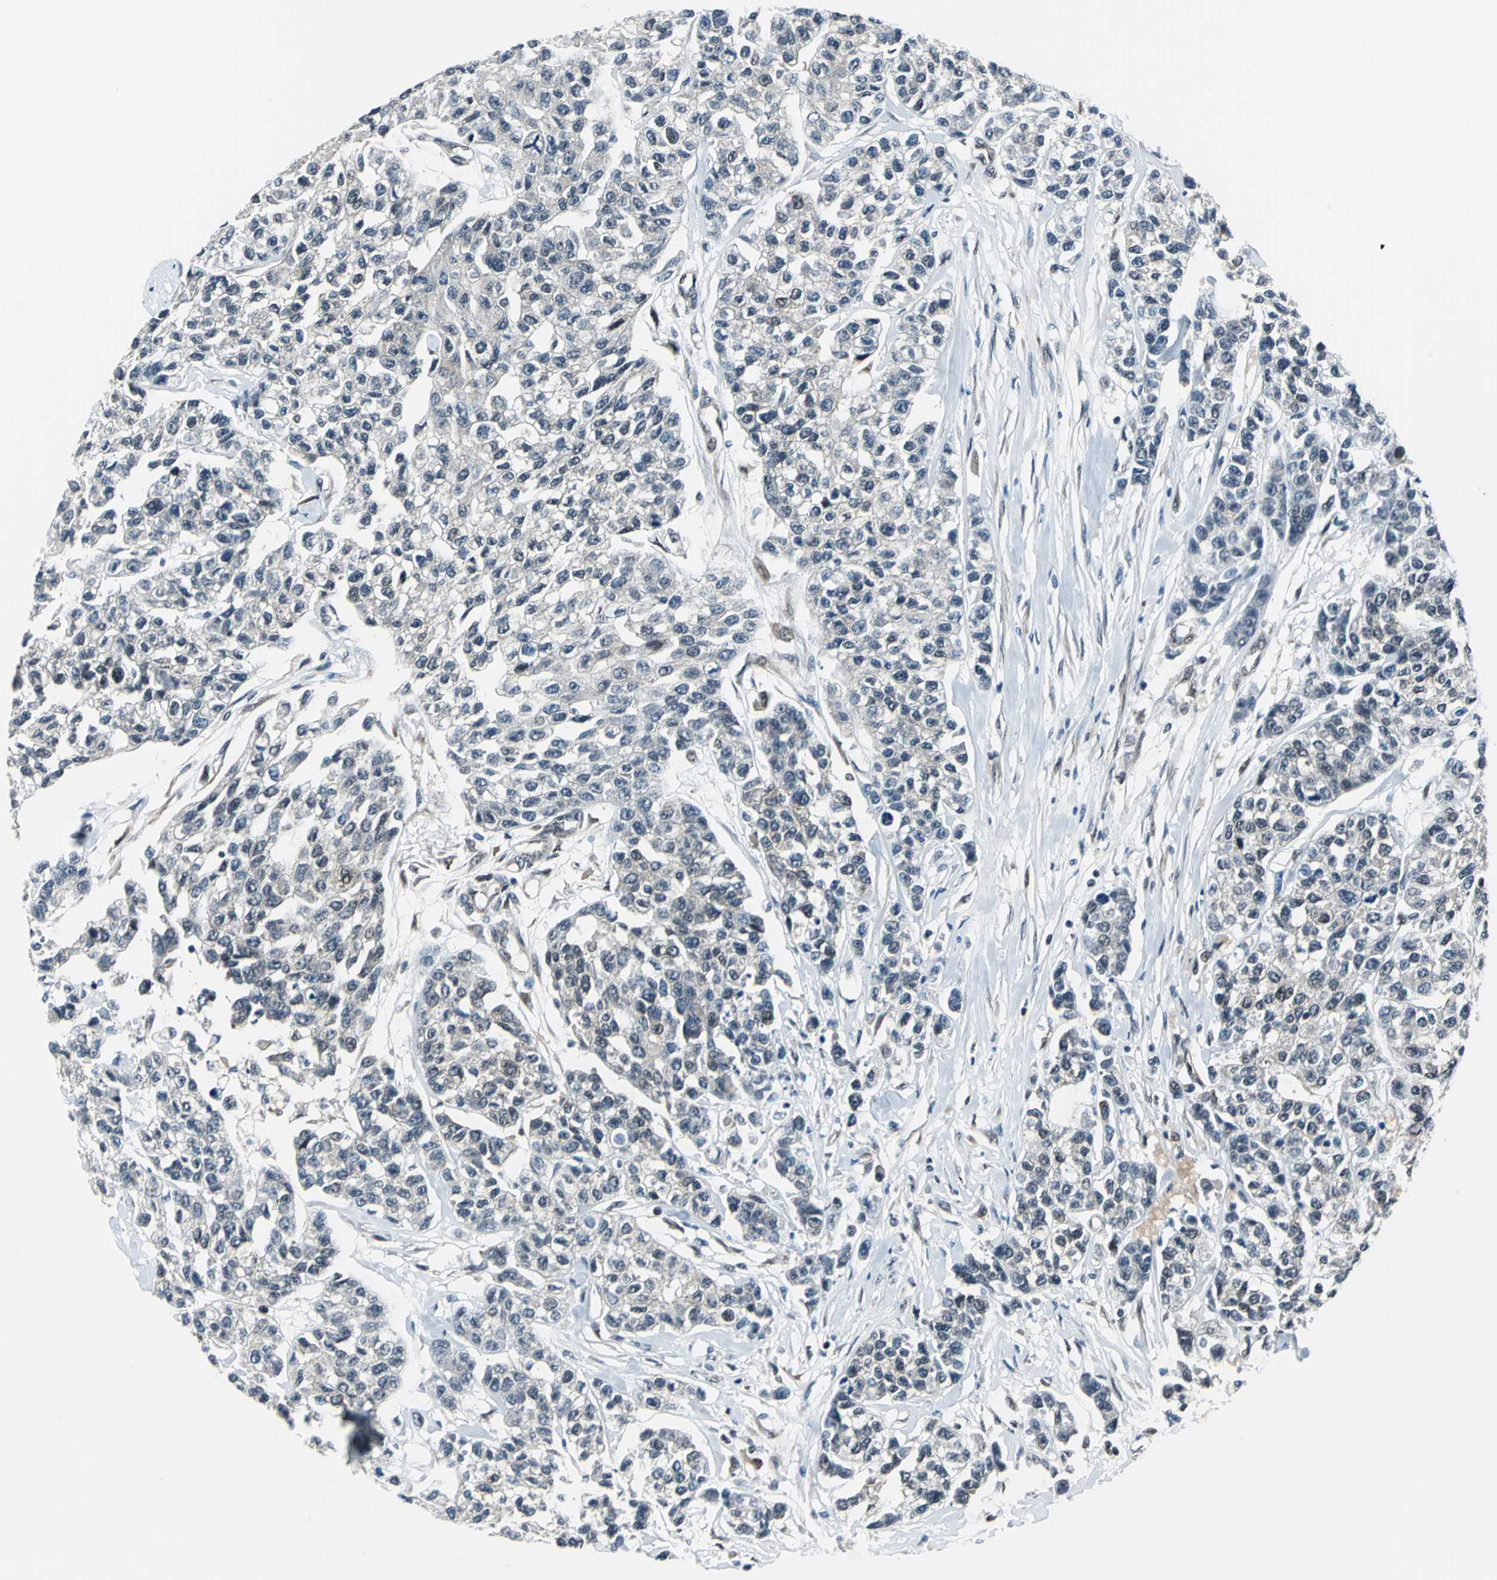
{"staining": {"intensity": "negative", "quantity": "none", "location": "none"}, "tissue": "breast cancer", "cell_type": "Tumor cells", "image_type": "cancer", "snomed": [{"axis": "morphology", "description": "Duct carcinoma"}, {"axis": "topography", "description": "Breast"}], "caption": "The micrograph demonstrates no significant expression in tumor cells of breast intraductal carcinoma.", "gene": "POLR3K", "patient": {"sex": "female", "age": 51}}